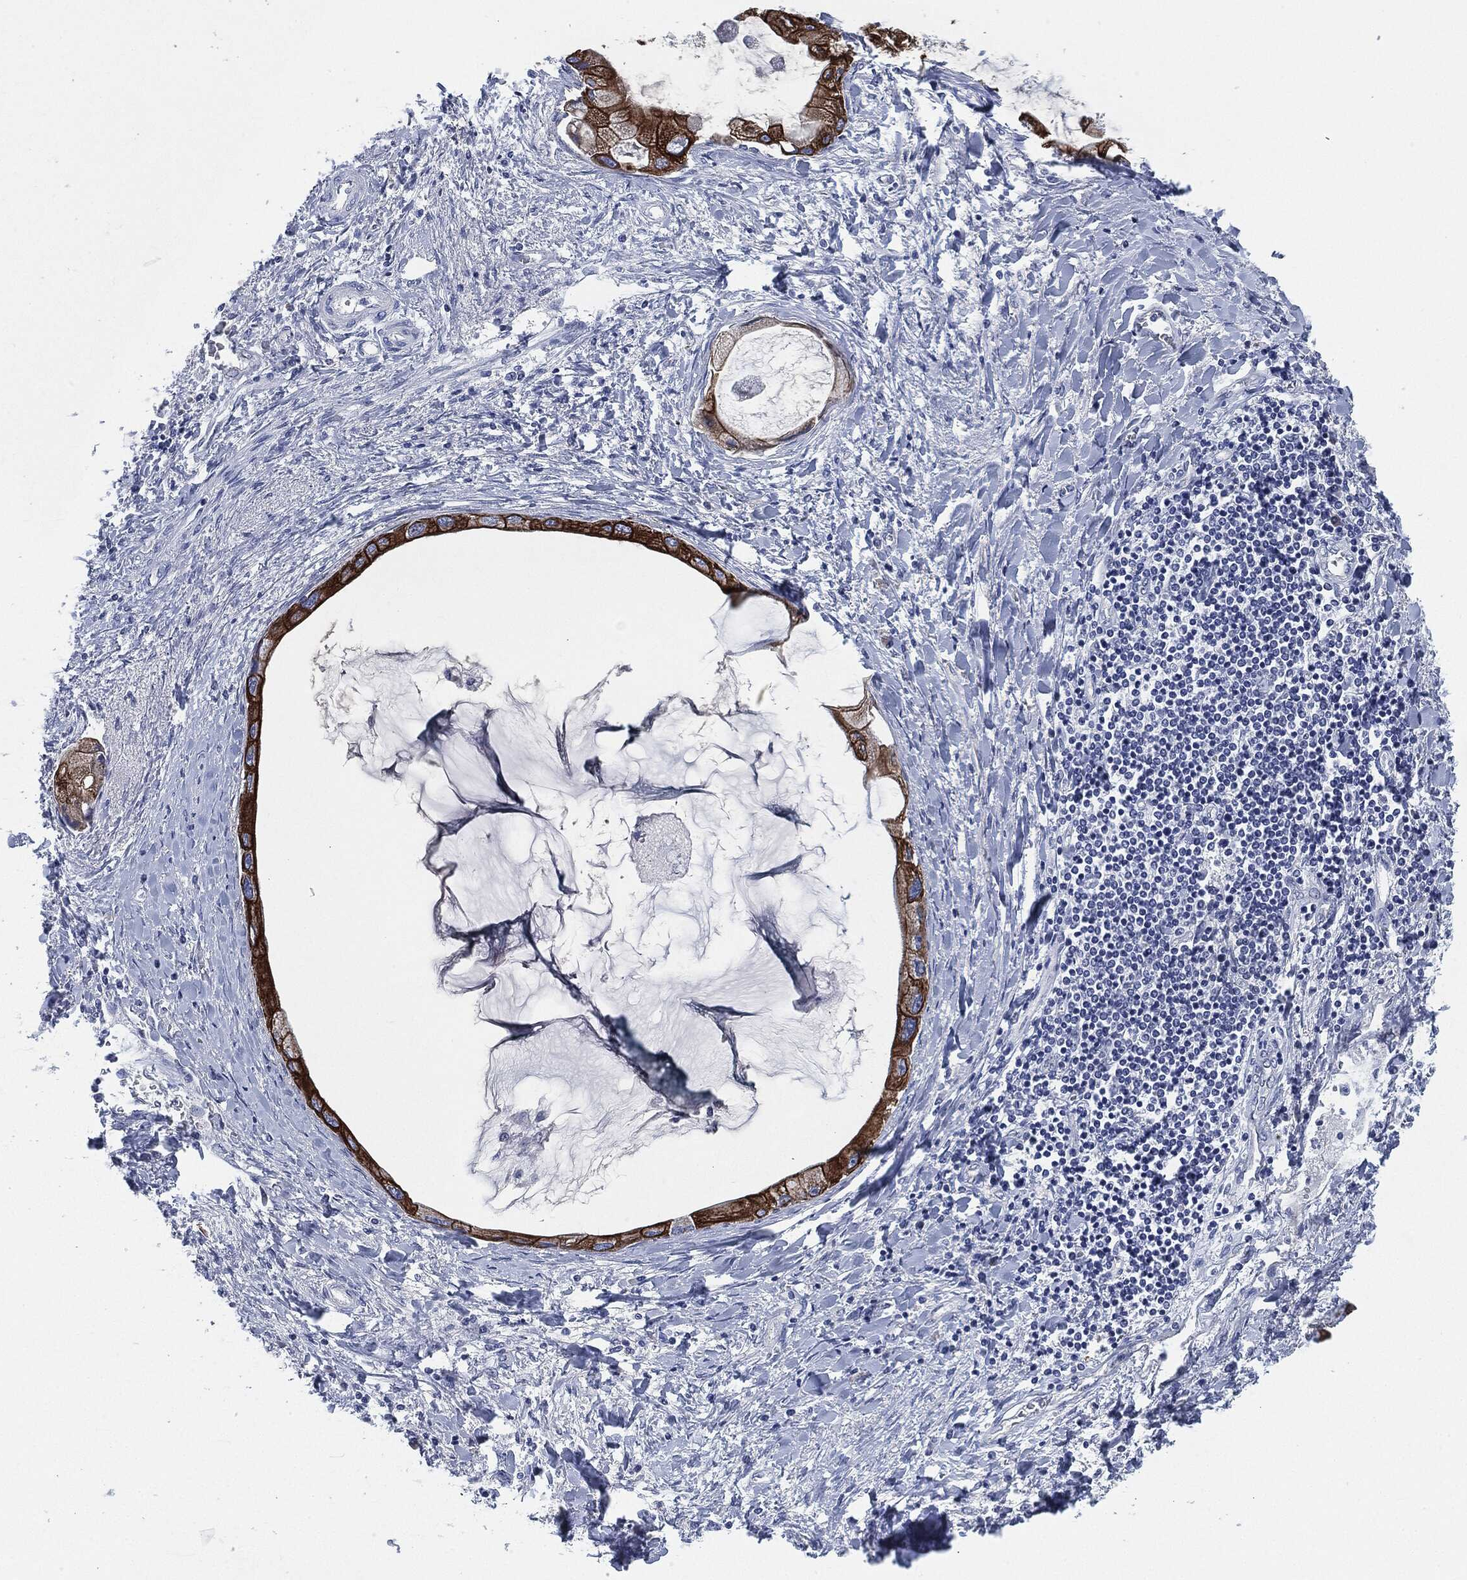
{"staining": {"intensity": "strong", "quantity": ">75%", "location": "cytoplasmic/membranous"}, "tissue": "liver cancer", "cell_type": "Tumor cells", "image_type": "cancer", "snomed": [{"axis": "morphology", "description": "Cholangiocarcinoma"}, {"axis": "topography", "description": "Liver"}], "caption": "Immunohistochemistry (IHC) (DAB (3,3'-diaminobenzidine)) staining of human liver cholangiocarcinoma shows strong cytoplasmic/membranous protein expression in approximately >75% of tumor cells. The staining is performed using DAB brown chromogen to label protein expression. The nuclei are counter-stained blue using hematoxylin.", "gene": "SHROOM2", "patient": {"sex": "male", "age": 50}}